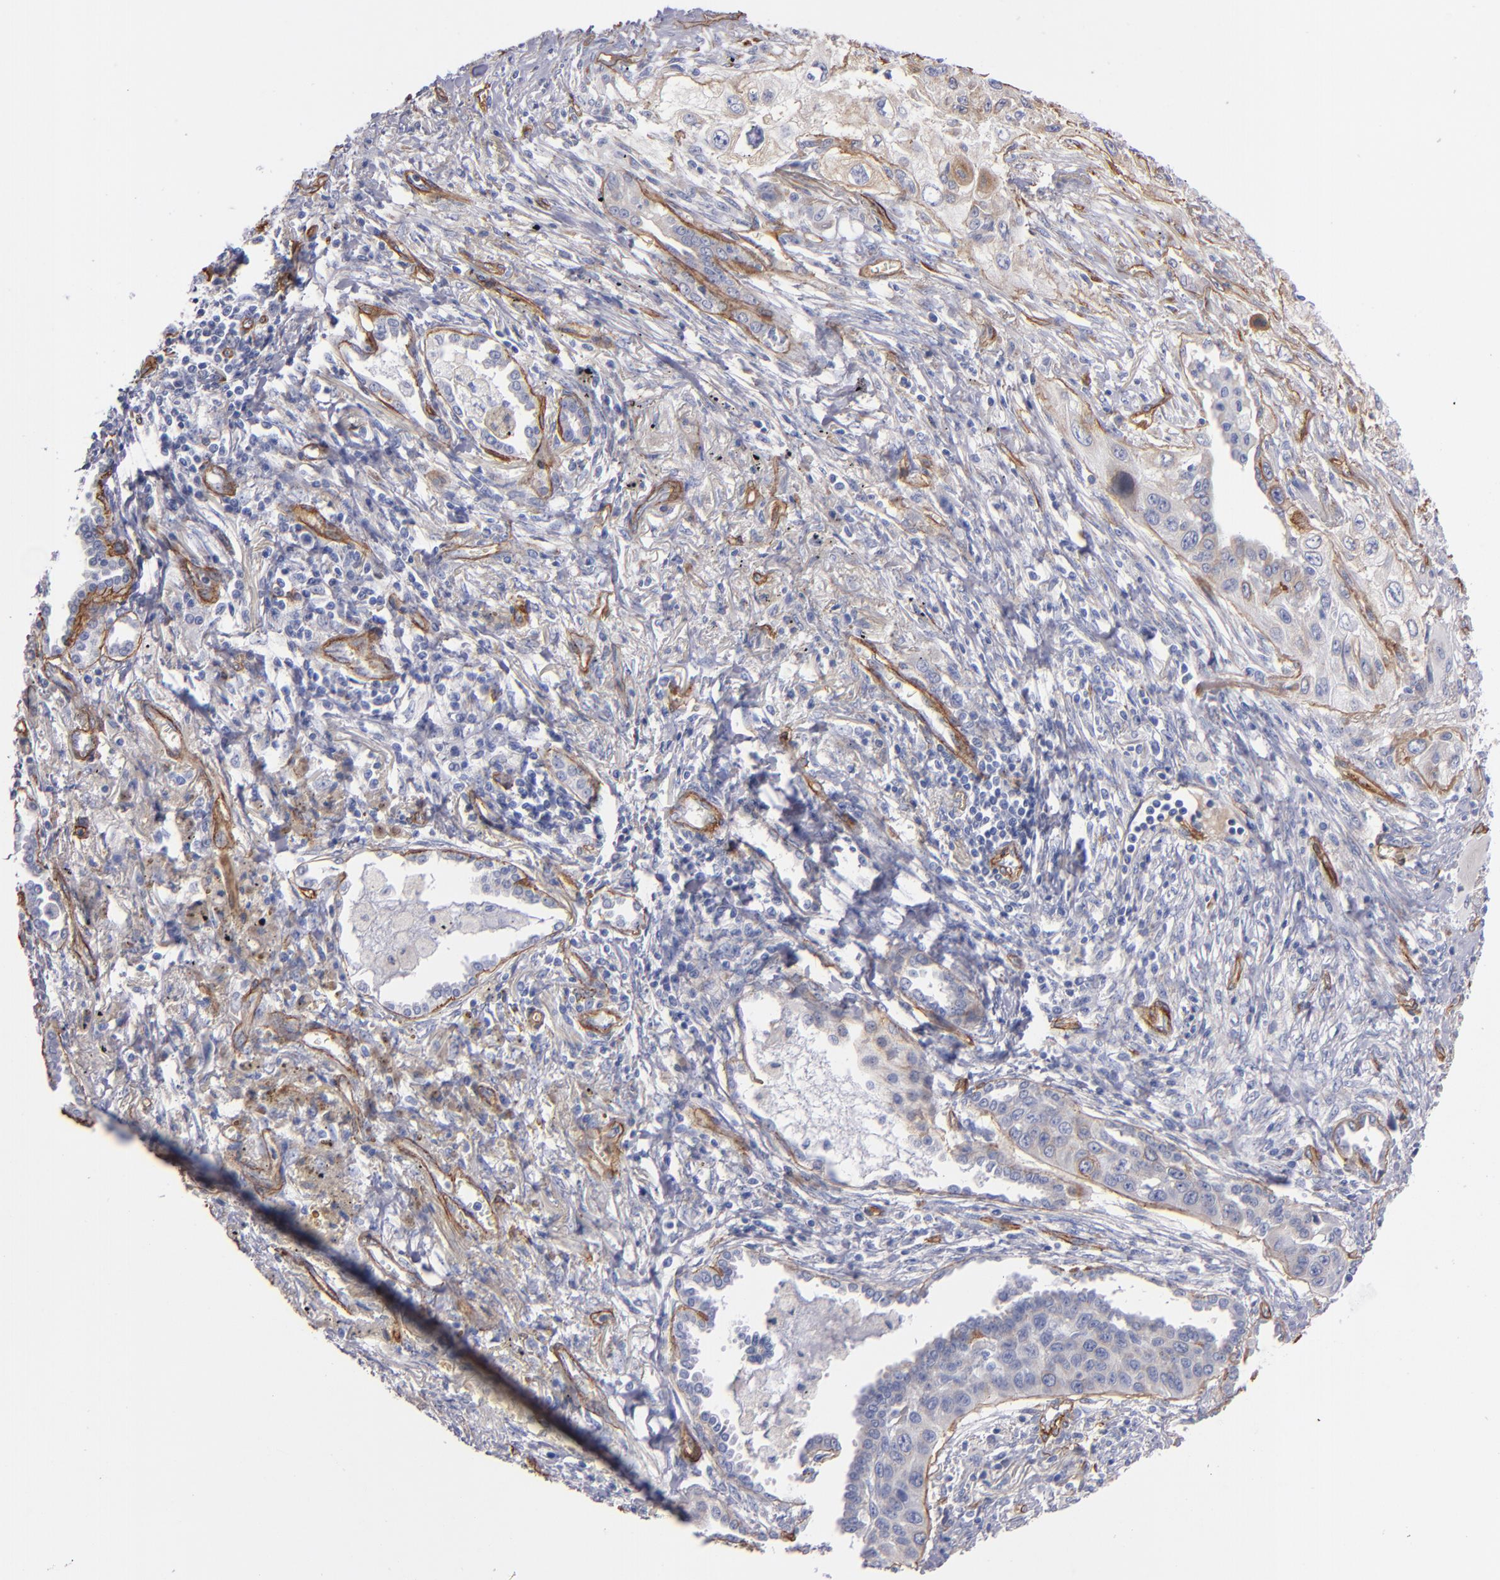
{"staining": {"intensity": "weak", "quantity": "25%-75%", "location": "cytoplasmic/membranous"}, "tissue": "lung cancer", "cell_type": "Tumor cells", "image_type": "cancer", "snomed": [{"axis": "morphology", "description": "Squamous cell carcinoma, NOS"}, {"axis": "topography", "description": "Lung"}], "caption": "This is a histology image of IHC staining of squamous cell carcinoma (lung), which shows weak expression in the cytoplasmic/membranous of tumor cells.", "gene": "LAMC1", "patient": {"sex": "male", "age": 71}}